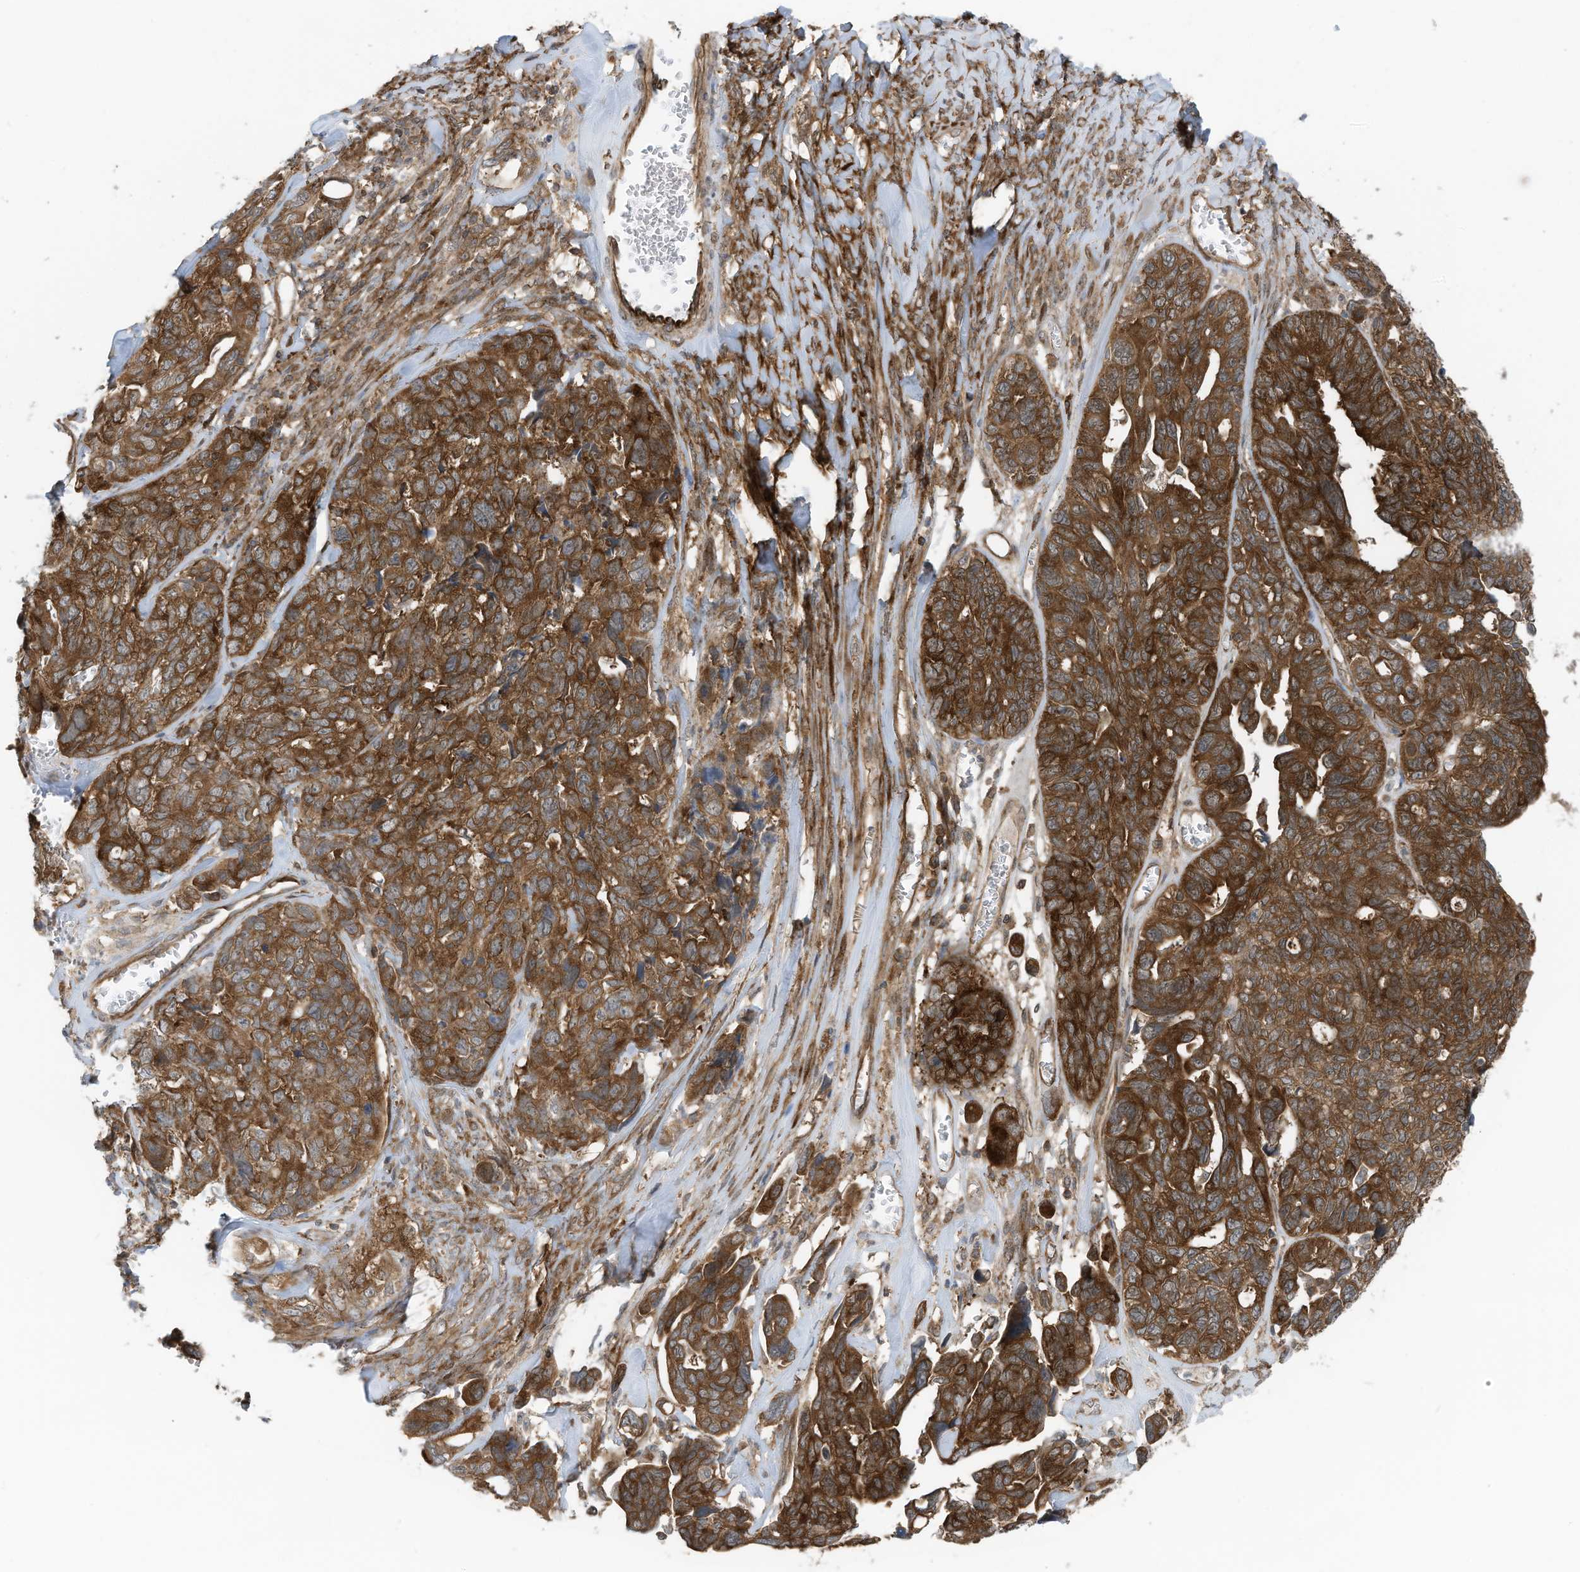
{"staining": {"intensity": "strong", "quantity": ">75%", "location": "cytoplasmic/membranous"}, "tissue": "ovarian cancer", "cell_type": "Tumor cells", "image_type": "cancer", "snomed": [{"axis": "morphology", "description": "Cystadenocarcinoma, serous, NOS"}, {"axis": "topography", "description": "Ovary"}], "caption": "Protein expression by IHC reveals strong cytoplasmic/membranous staining in about >75% of tumor cells in ovarian serous cystadenocarcinoma. Nuclei are stained in blue.", "gene": "REPS1", "patient": {"sex": "female", "age": 79}}